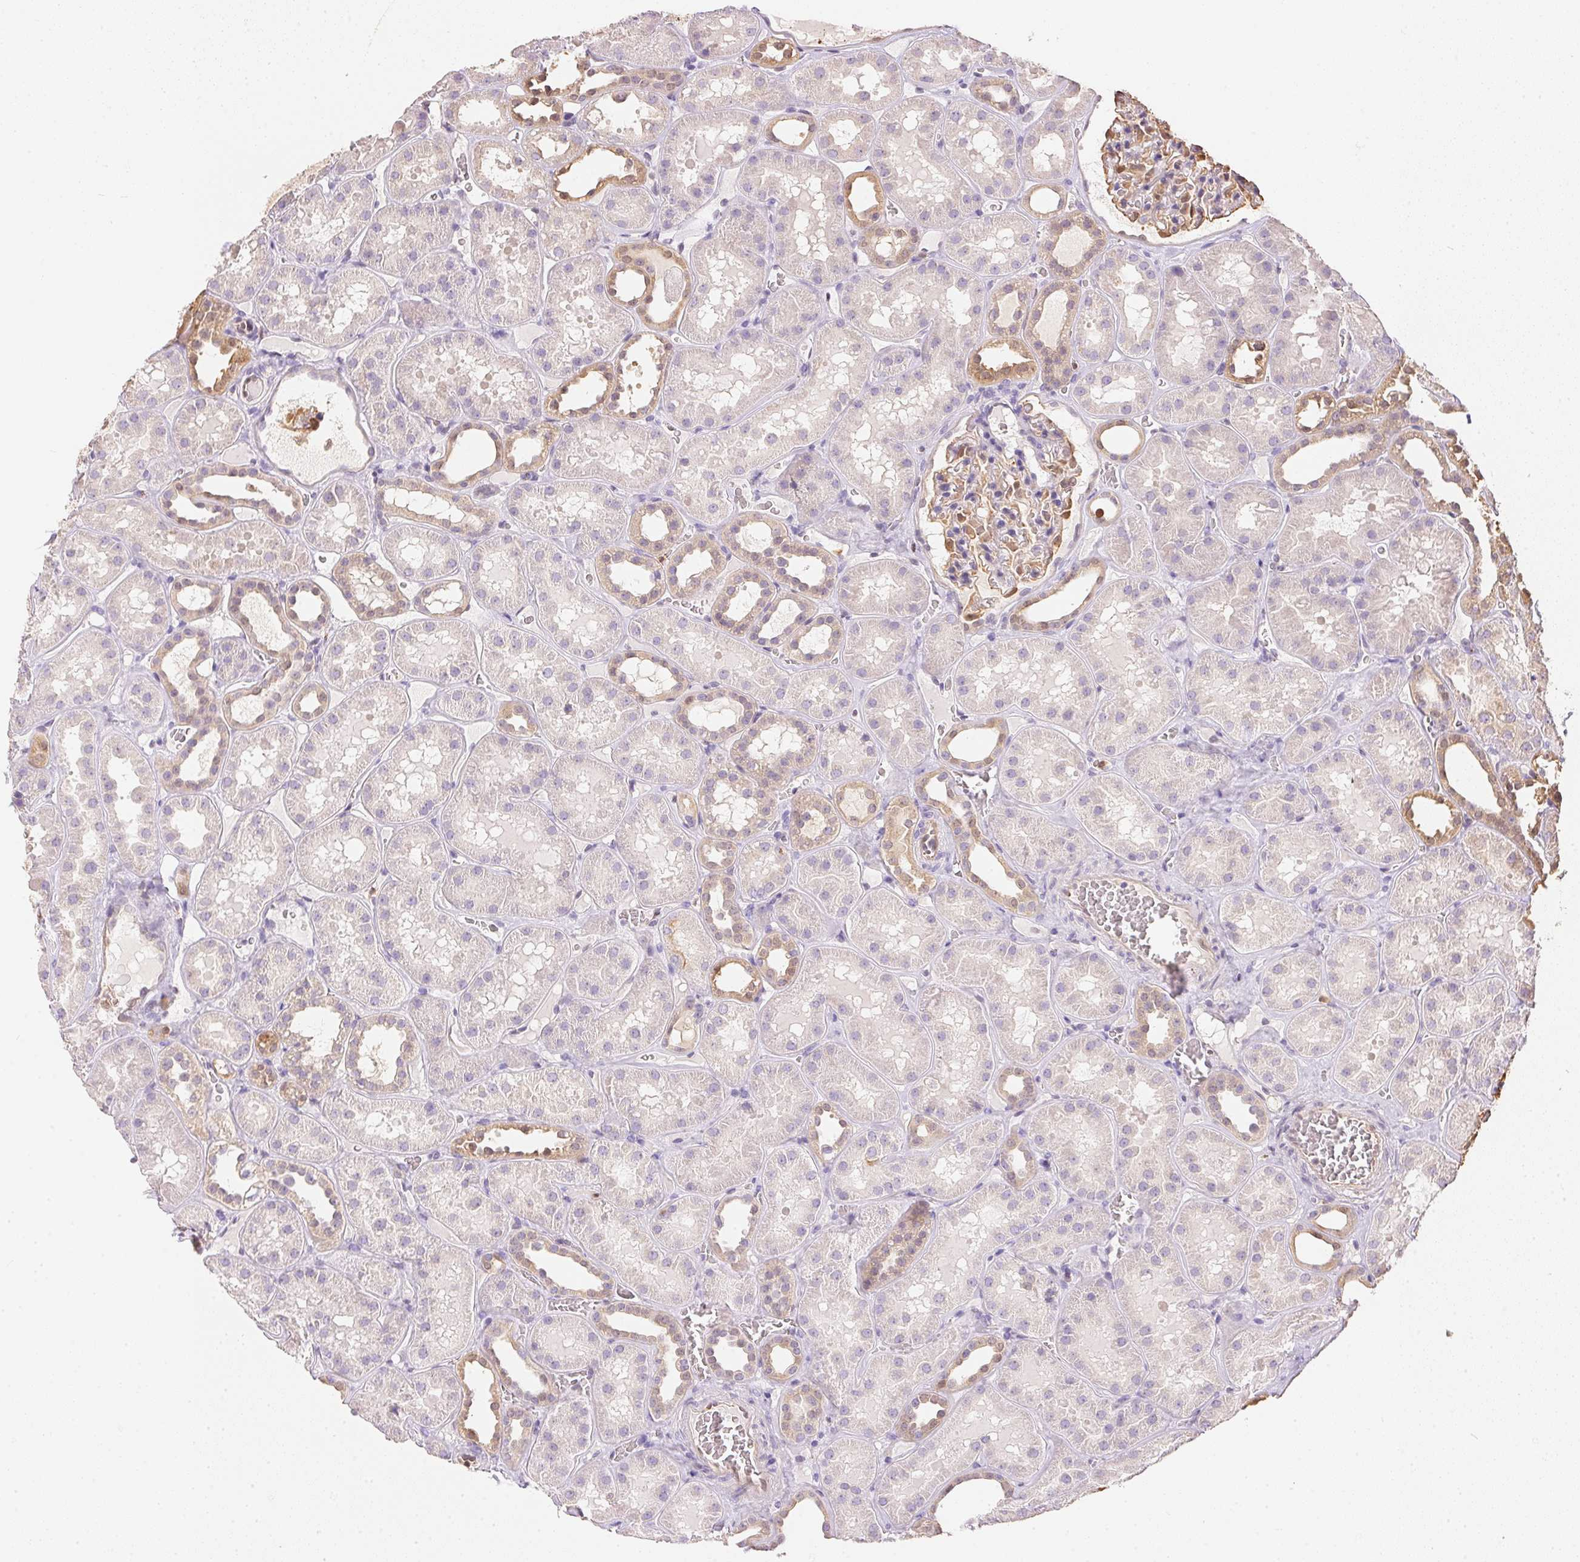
{"staining": {"intensity": "weak", "quantity": "25%-75%", "location": "cytoplasmic/membranous,nuclear"}, "tissue": "kidney", "cell_type": "Cells in glomeruli", "image_type": "normal", "snomed": [{"axis": "morphology", "description": "Normal tissue, NOS"}, {"axis": "topography", "description": "Kidney"}], "caption": "A photomicrograph of human kidney stained for a protein demonstrates weak cytoplasmic/membranous,nuclear brown staining in cells in glomeruli. Using DAB (3,3'-diaminobenzidine) (brown) and hematoxylin (blue) stains, captured at high magnification using brightfield microscopy.", "gene": "S100A3", "patient": {"sex": "female", "age": 41}}